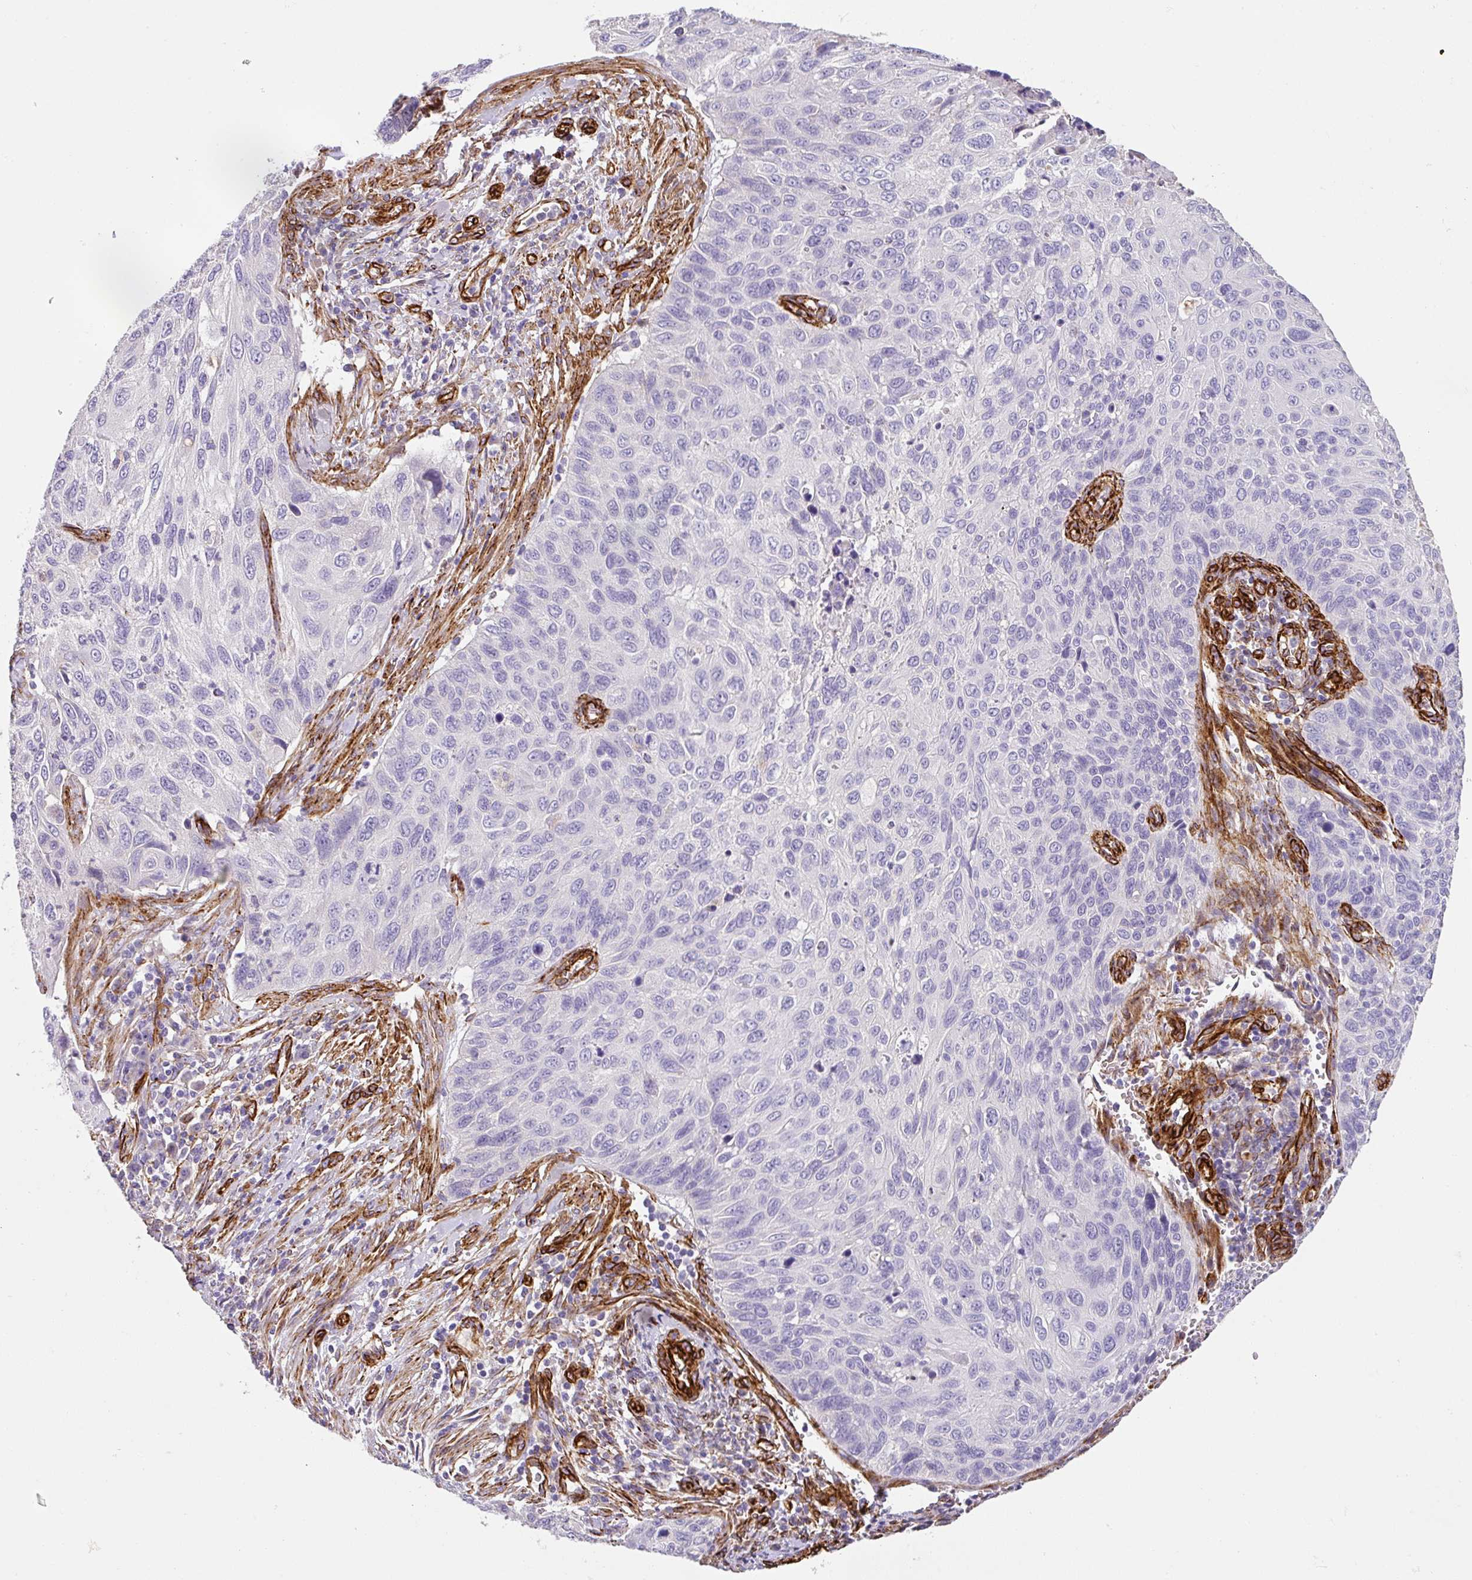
{"staining": {"intensity": "negative", "quantity": "none", "location": "none"}, "tissue": "cervical cancer", "cell_type": "Tumor cells", "image_type": "cancer", "snomed": [{"axis": "morphology", "description": "Squamous cell carcinoma, NOS"}, {"axis": "topography", "description": "Cervix"}], "caption": "An image of human cervical squamous cell carcinoma is negative for staining in tumor cells.", "gene": "SLC25A17", "patient": {"sex": "female", "age": 70}}